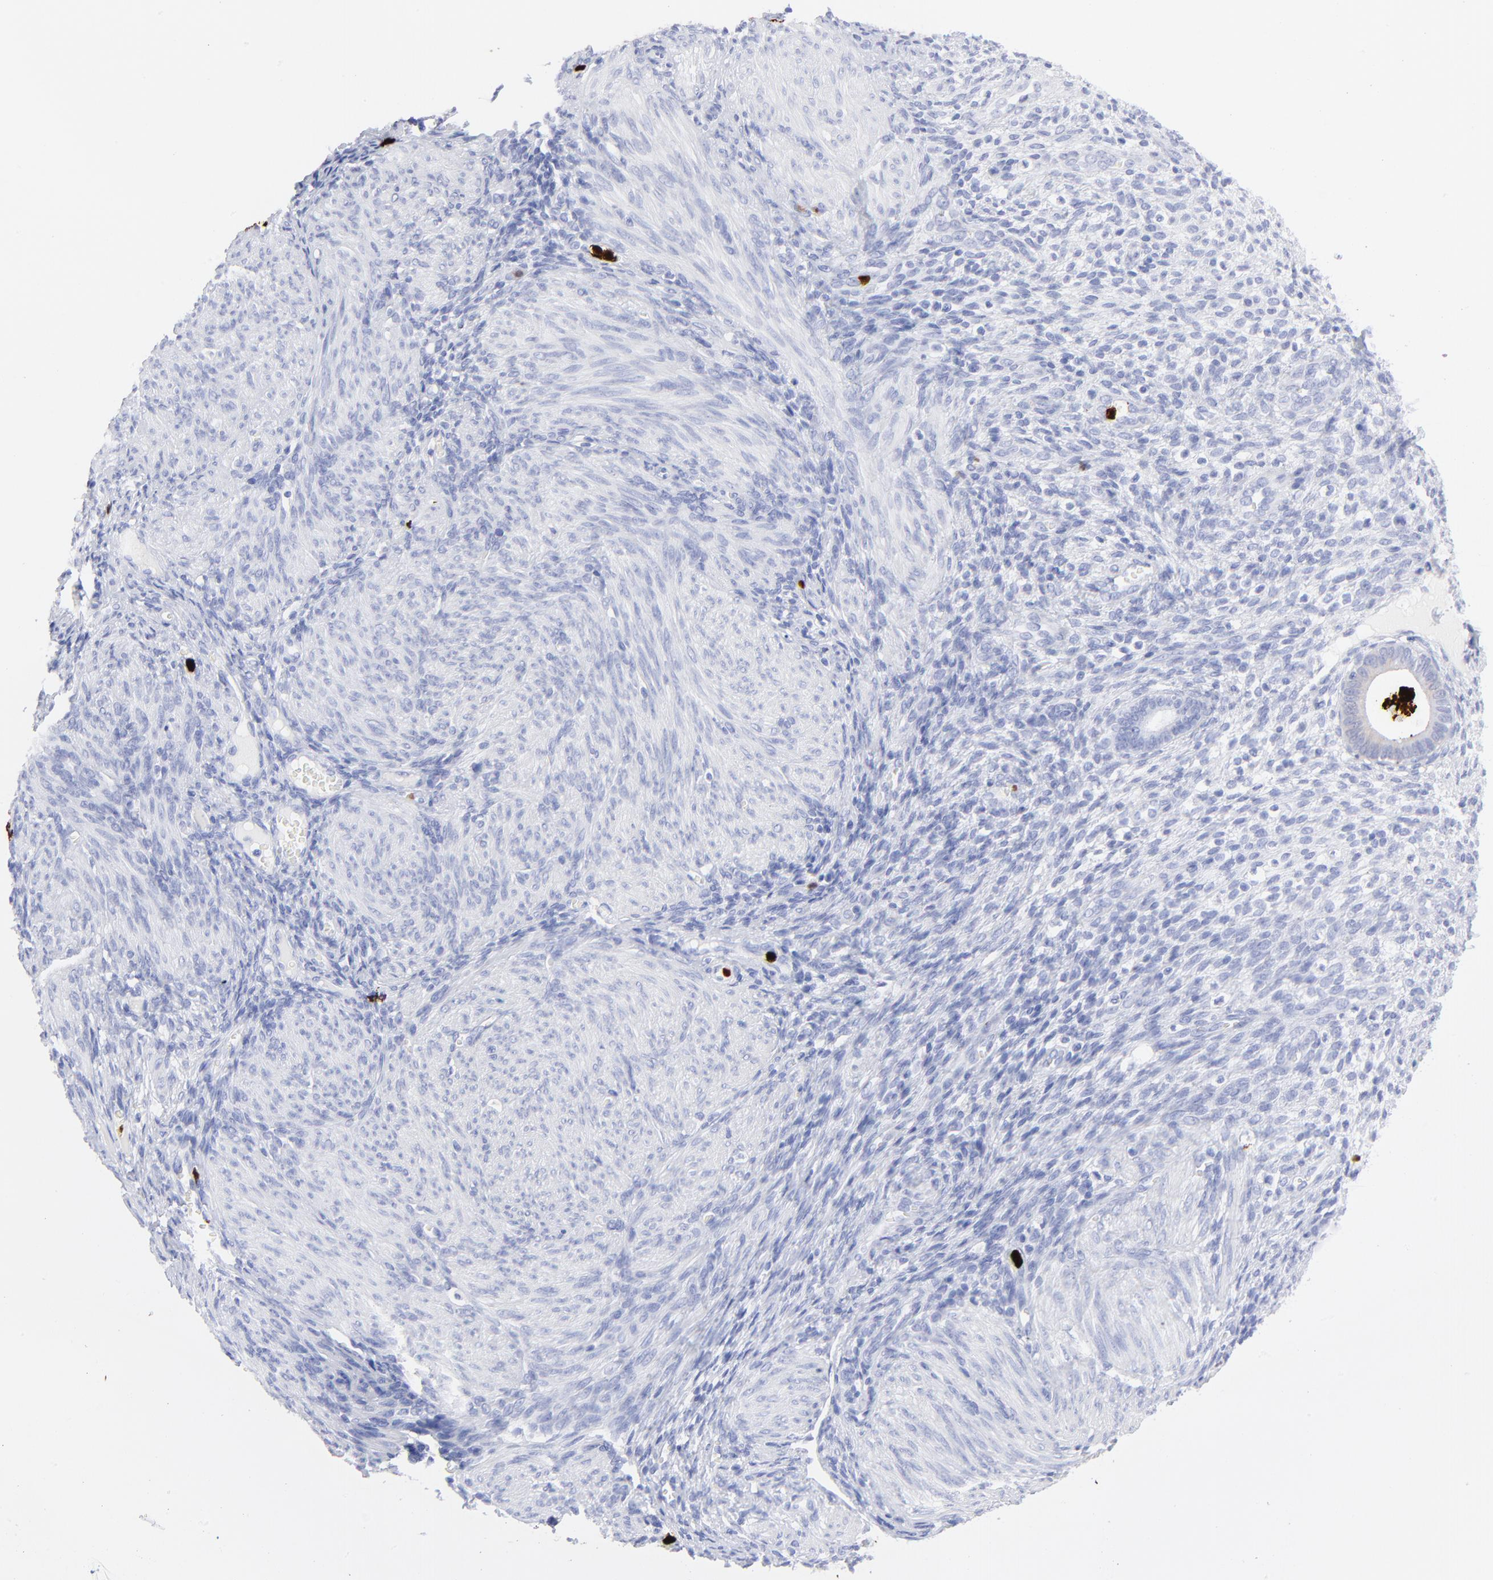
{"staining": {"intensity": "negative", "quantity": "none", "location": "none"}, "tissue": "endometrium", "cell_type": "Cells in endometrial stroma", "image_type": "normal", "snomed": [{"axis": "morphology", "description": "Normal tissue, NOS"}, {"axis": "topography", "description": "Endometrium"}], "caption": "Protein analysis of normal endometrium shows no significant staining in cells in endometrial stroma.", "gene": "S100A12", "patient": {"sex": "female", "age": 72}}